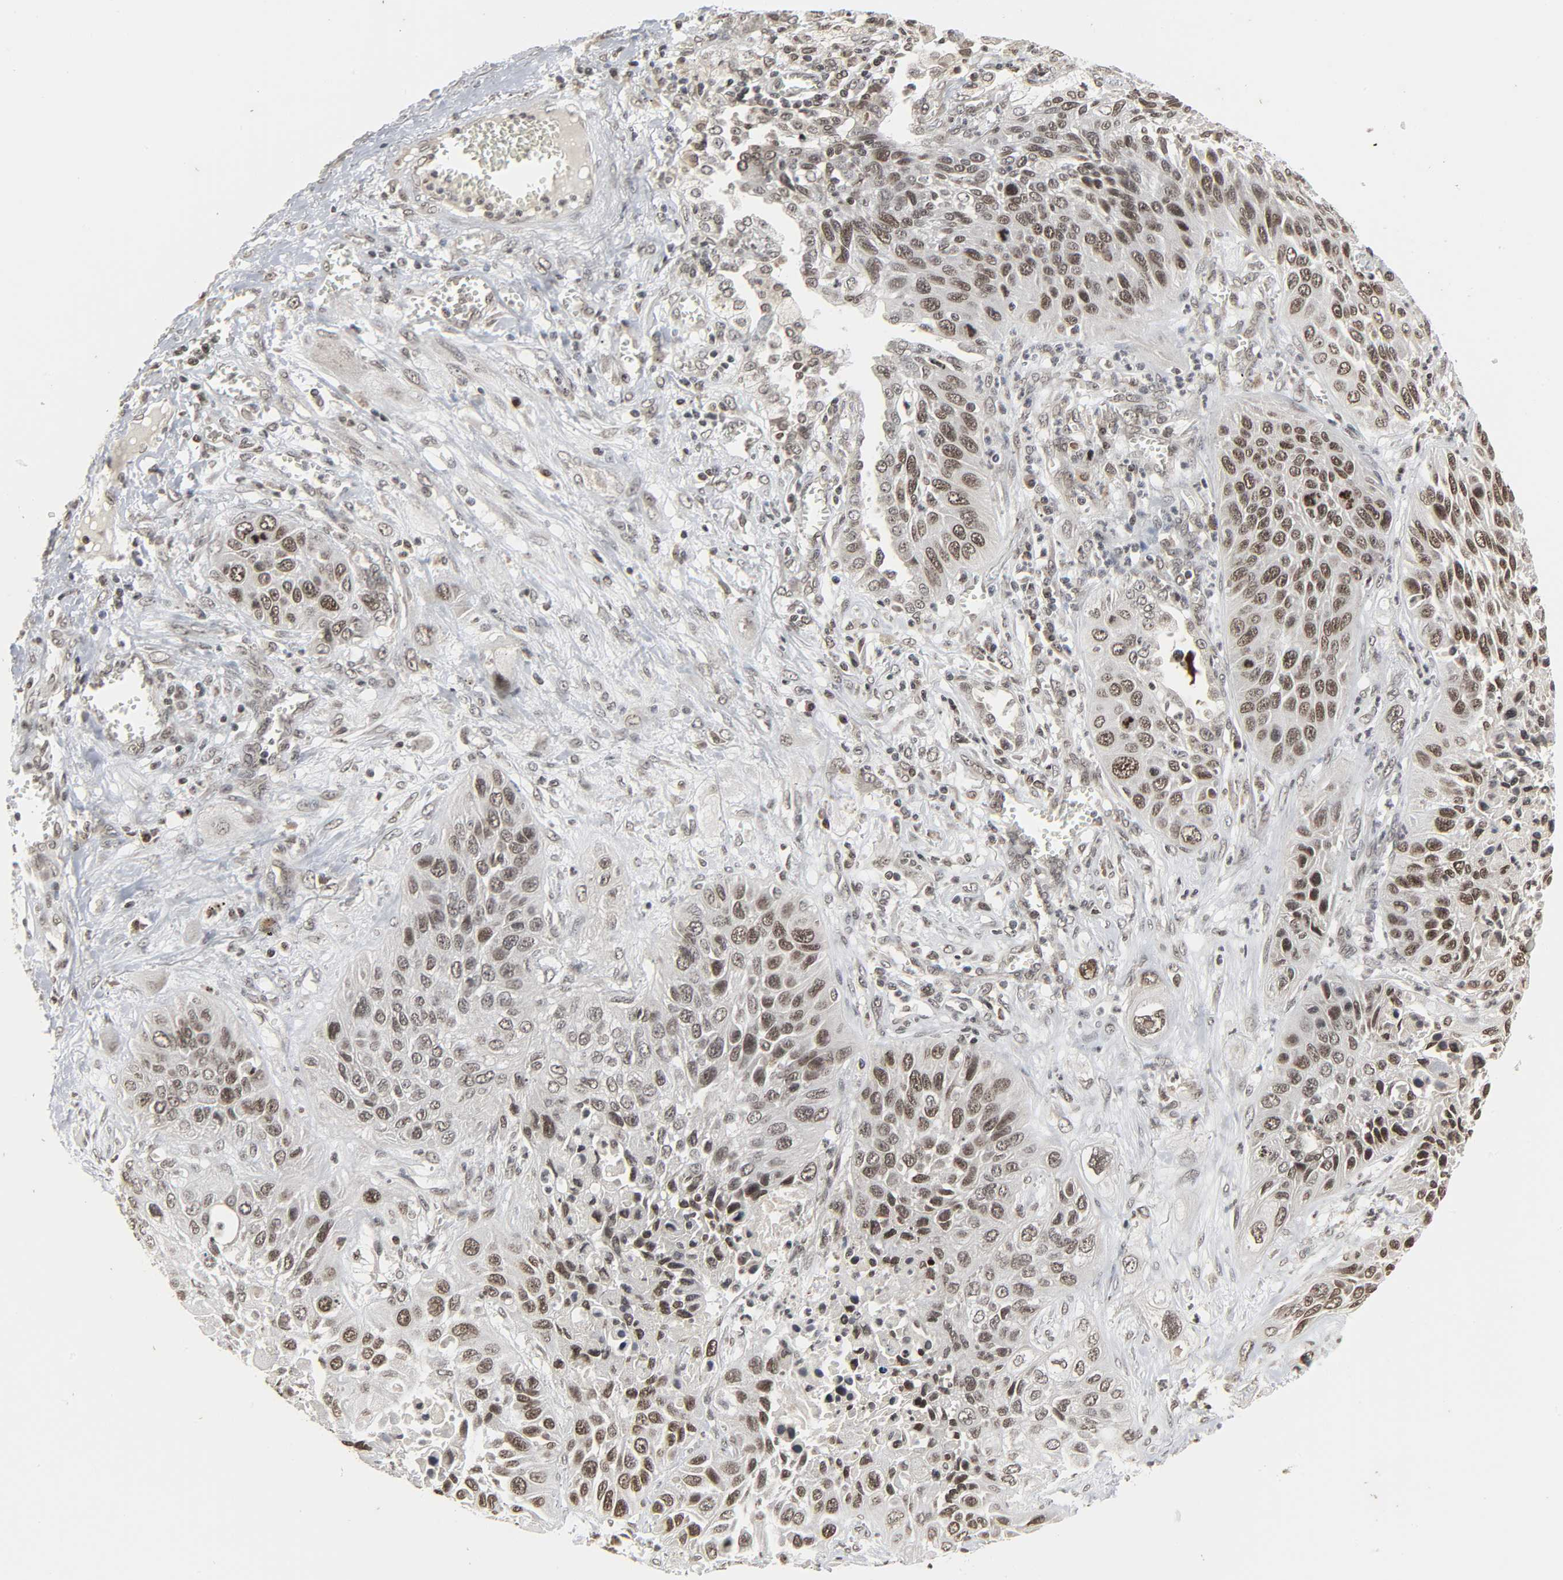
{"staining": {"intensity": "moderate", "quantity": ">75%", "location": "nuclear"}, "tissue": "lung cancer", "cell_type": "Tumor cells", "image_type": "cancer", "snomed": [{"axis": "morphology", "description": "Squamous cell carcinoma, NOS"}, {"axis": "topography", "description": "Lung"}], "caption": "A brown stain shows moderate nuclear staining of a protein in squamous cell carcinoma (lung) tumor cells.", "gene": "XRCC1", "patient": {"sex": "female", "age": 76}}